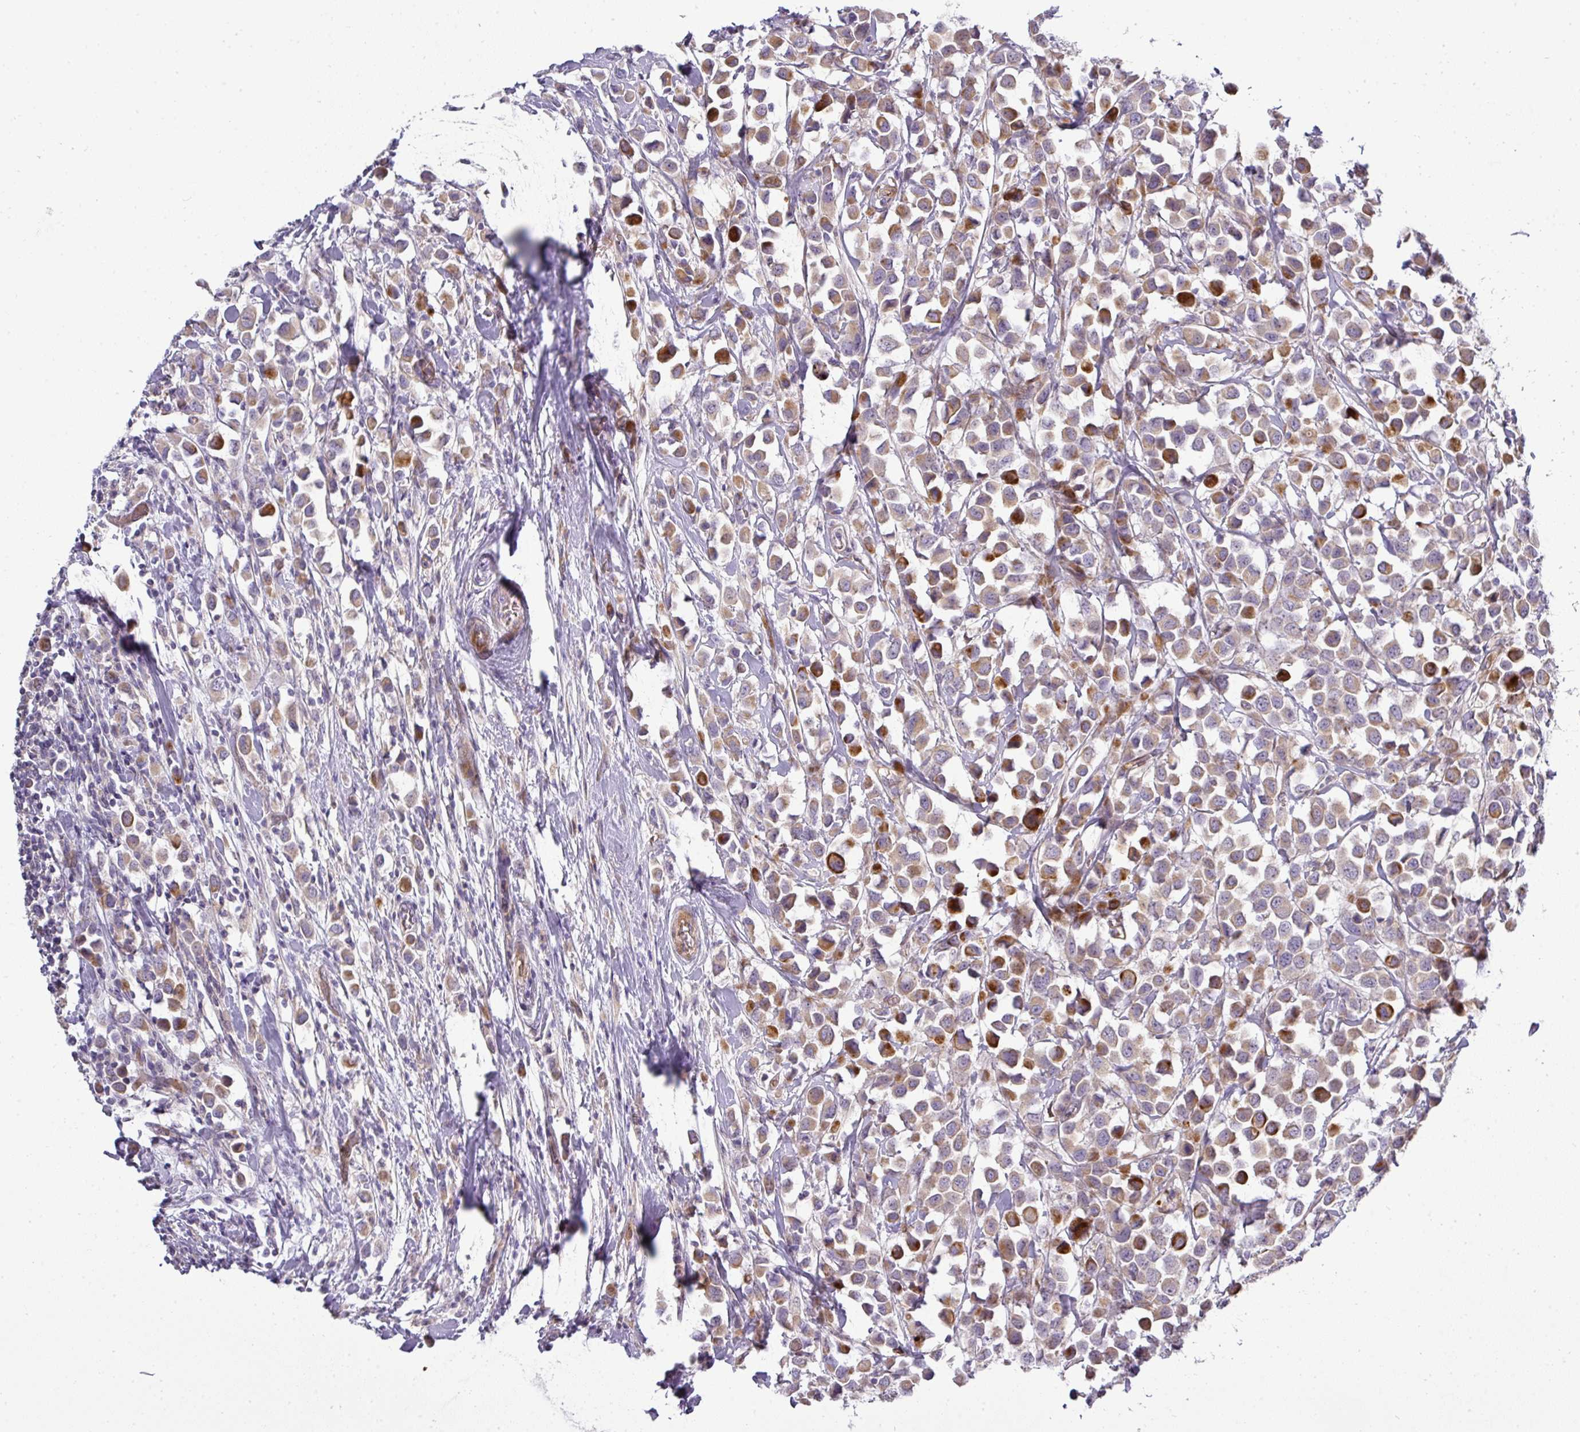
{"staining": {"intensity": "strong", "quantity": "25%-75%", "location": "cytoplasmic/membranous"}, "tissue": "breast cancer", "cell_type": "Tumor cells", "image_type": "cancer", "snomed": [{"axis": "morphology", "description": "Duct carcinoma"}, {"axis": "topography", "description": "Breast"}], "caption": "Human breast cancer stained with a brown dye reveals strong cytoplasmic/membranous positive expression in approximately 25%-75% of tumor cells.", "gene": "ATP6V1F", "patient": {"sex": "female", "age": 61}}